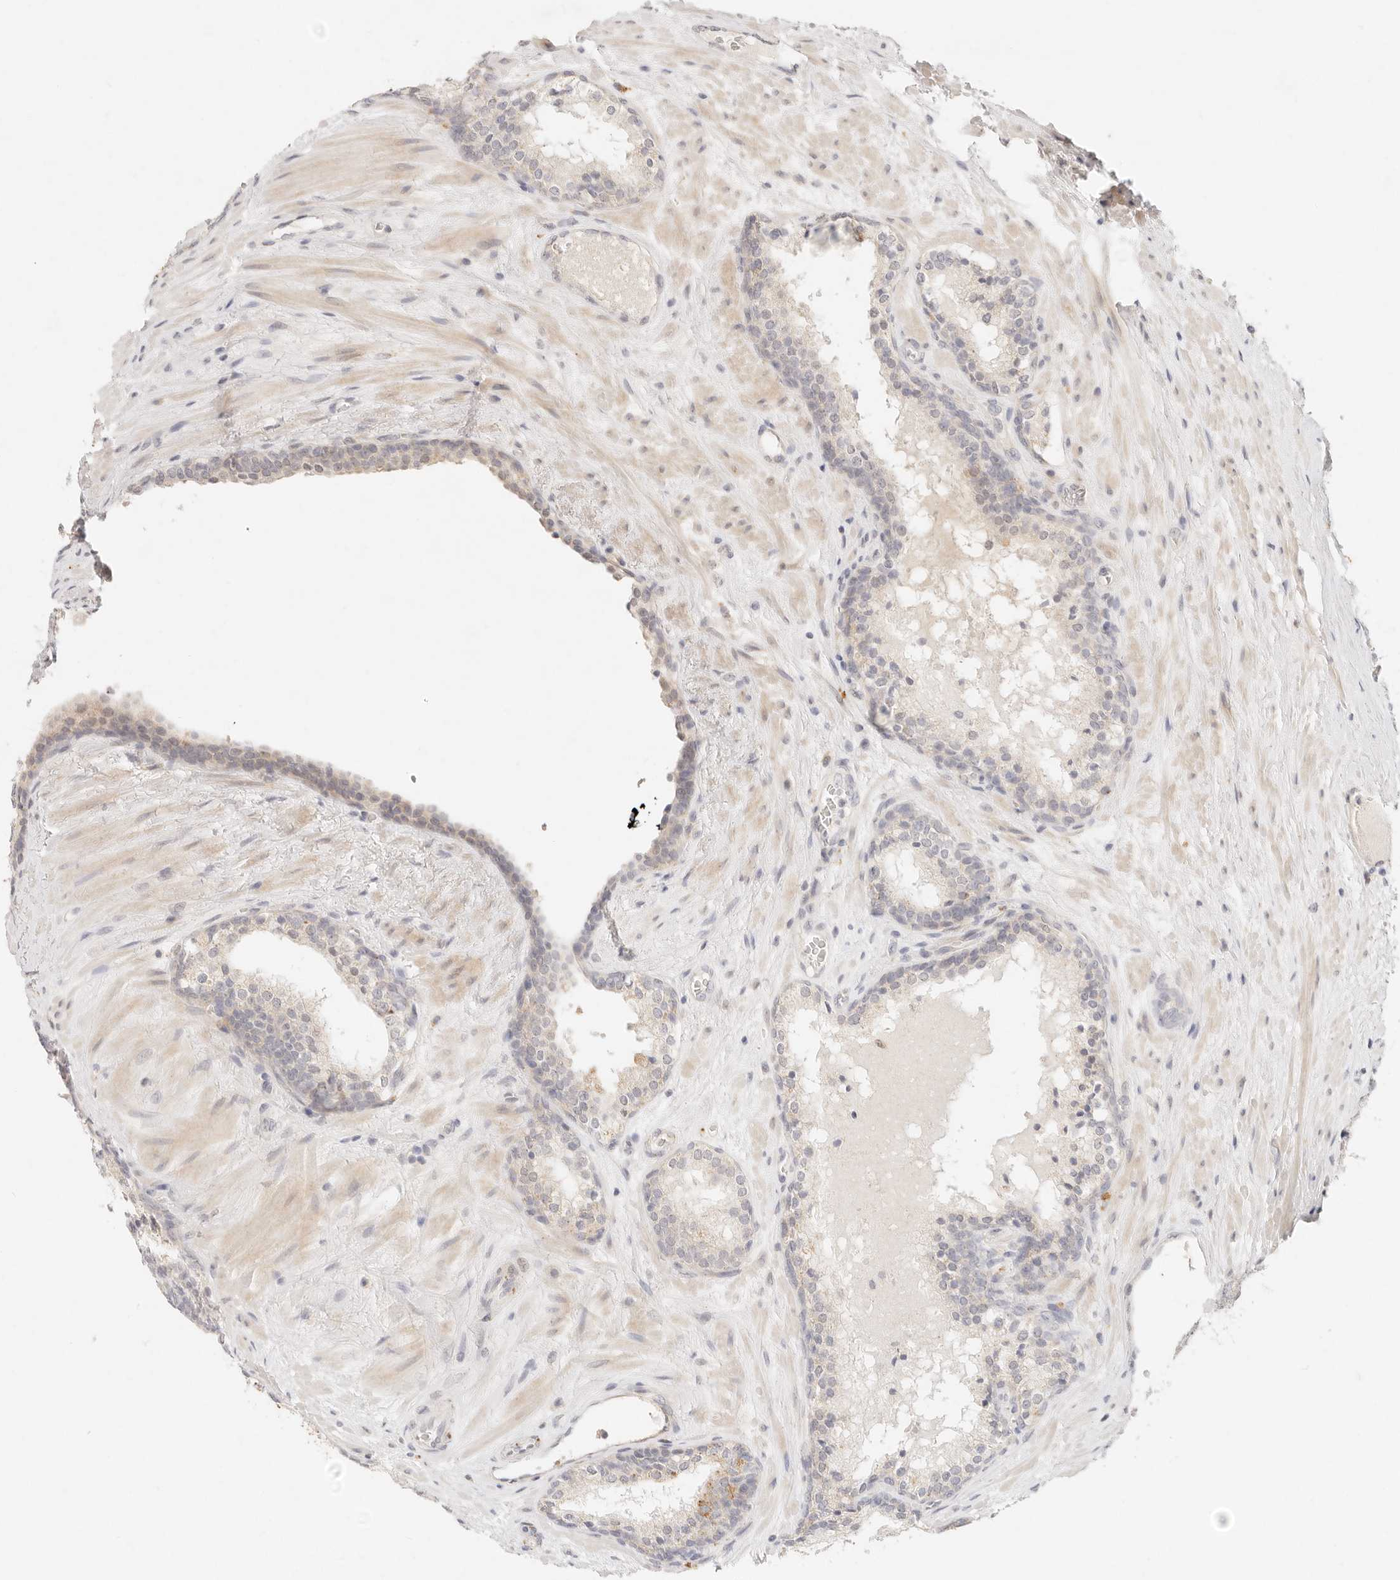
{"staining": {"intensity": "negative", "quantity": "none", "location": "none"}, "tissue": "prostate cancer", "cell_type": "Tumor cells", "image_type": "cancer", "snomed": [{"axis": "morphology", "description": "Adenocarcinoma, High grade"}, {"axis": "topography", "description": "Prostate"}], "caption": "Human adenocarcinoma (high-grade) (prostate) stained for a protein using immunohistochemistry displays no expression in tumor cells.", "gene": "GPR156", "patient": {"sex": "male", "age": 56}}